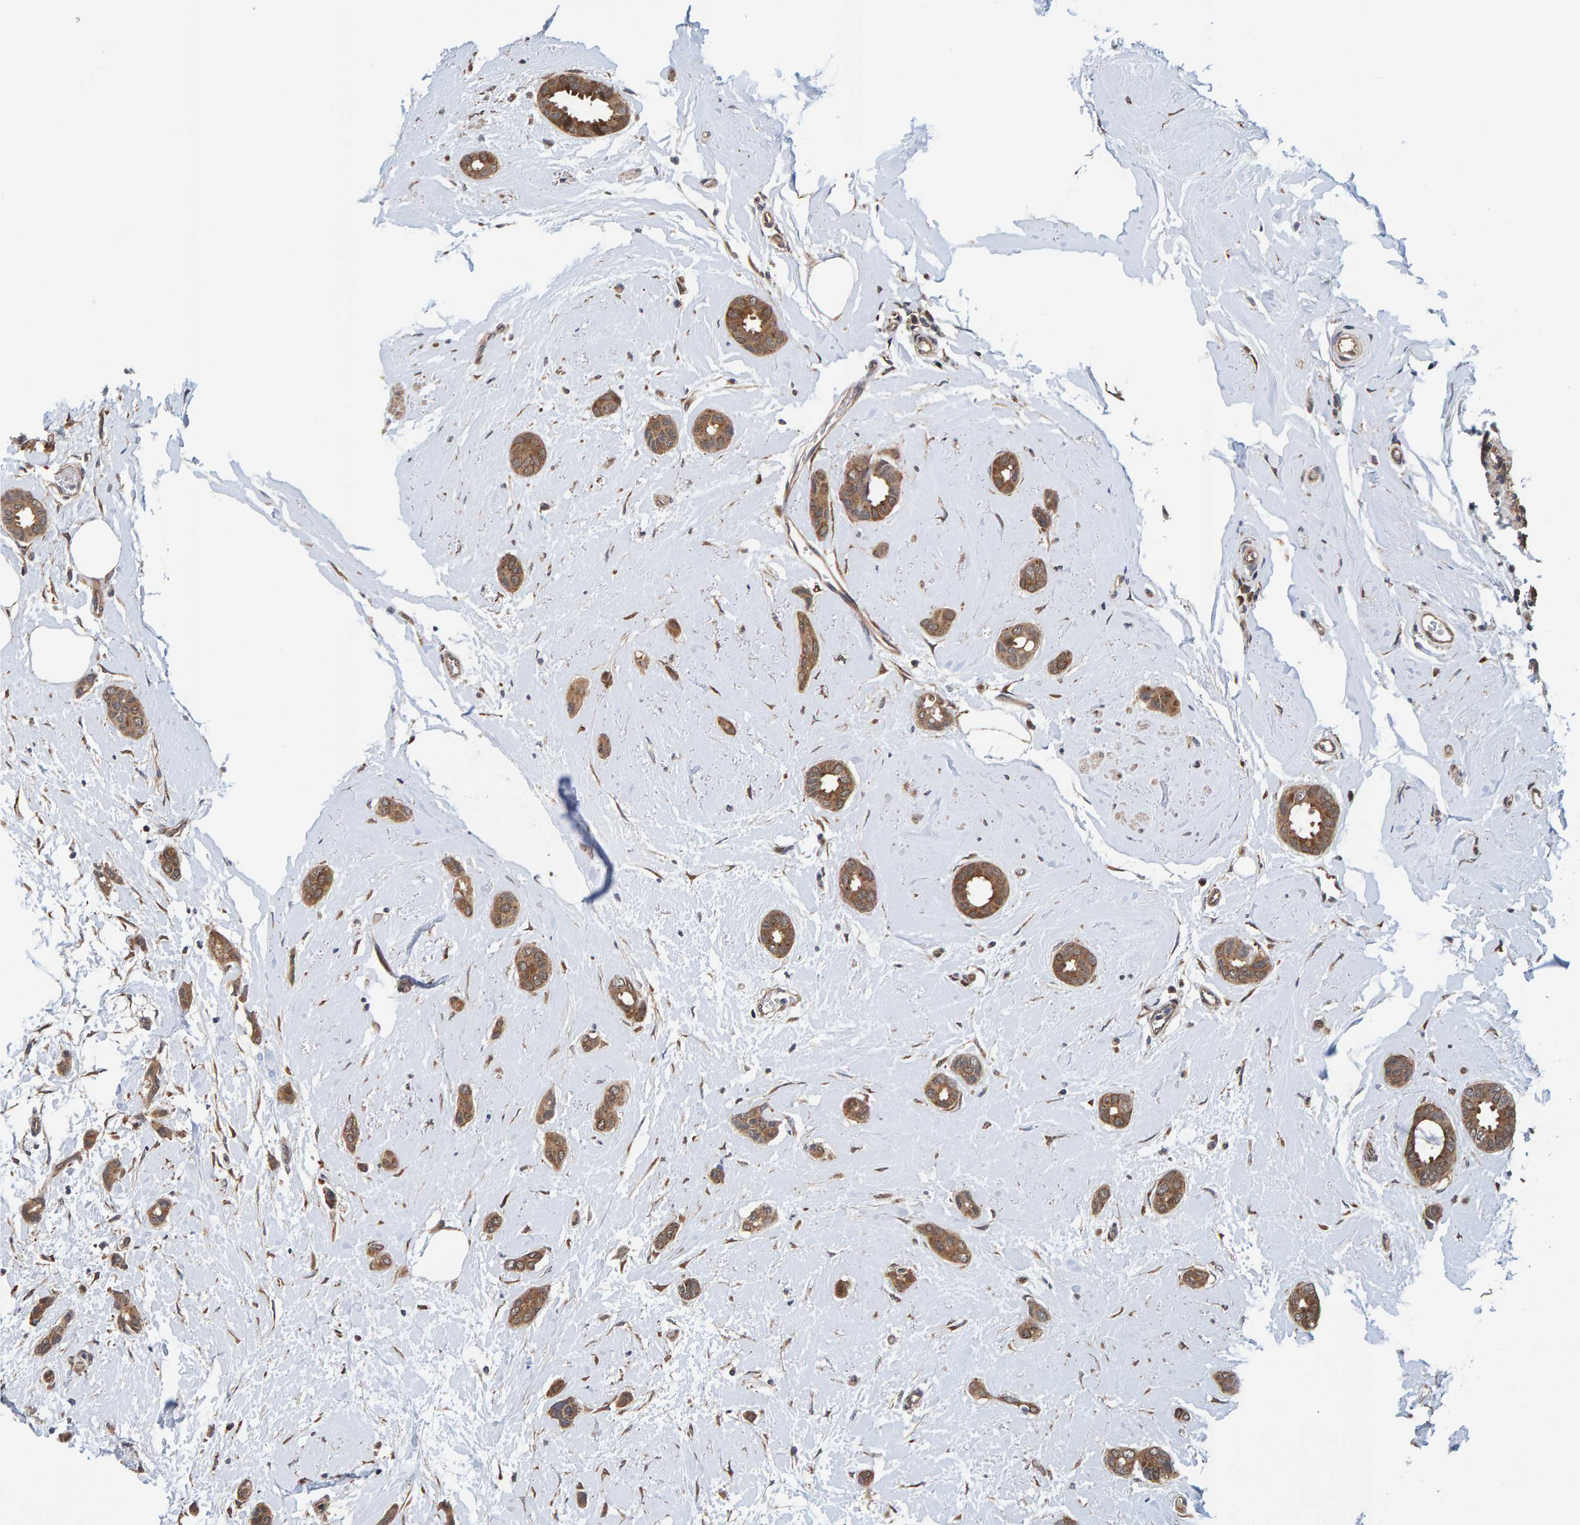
{"staining": {"intensity": "moderate", "quantity": ">75%", "location": "cytoplasmic/membranous"}, "tissue": "breast cancer", "cell_type": "Tumor cells", "image_type": "cancer", "snomed": [{"axis": "morphology", "description": "Duct carcinoma"}, {"axis": "topography", "description": "Breast"}], "caption": "The immunohistochemical stain shows moderate cytoplasmic/membranous staining in tumor cells of breast intraductal carcinoma tissue.", "gene": "SCRN2", "patient": {"sex": "female", "age": 55}}